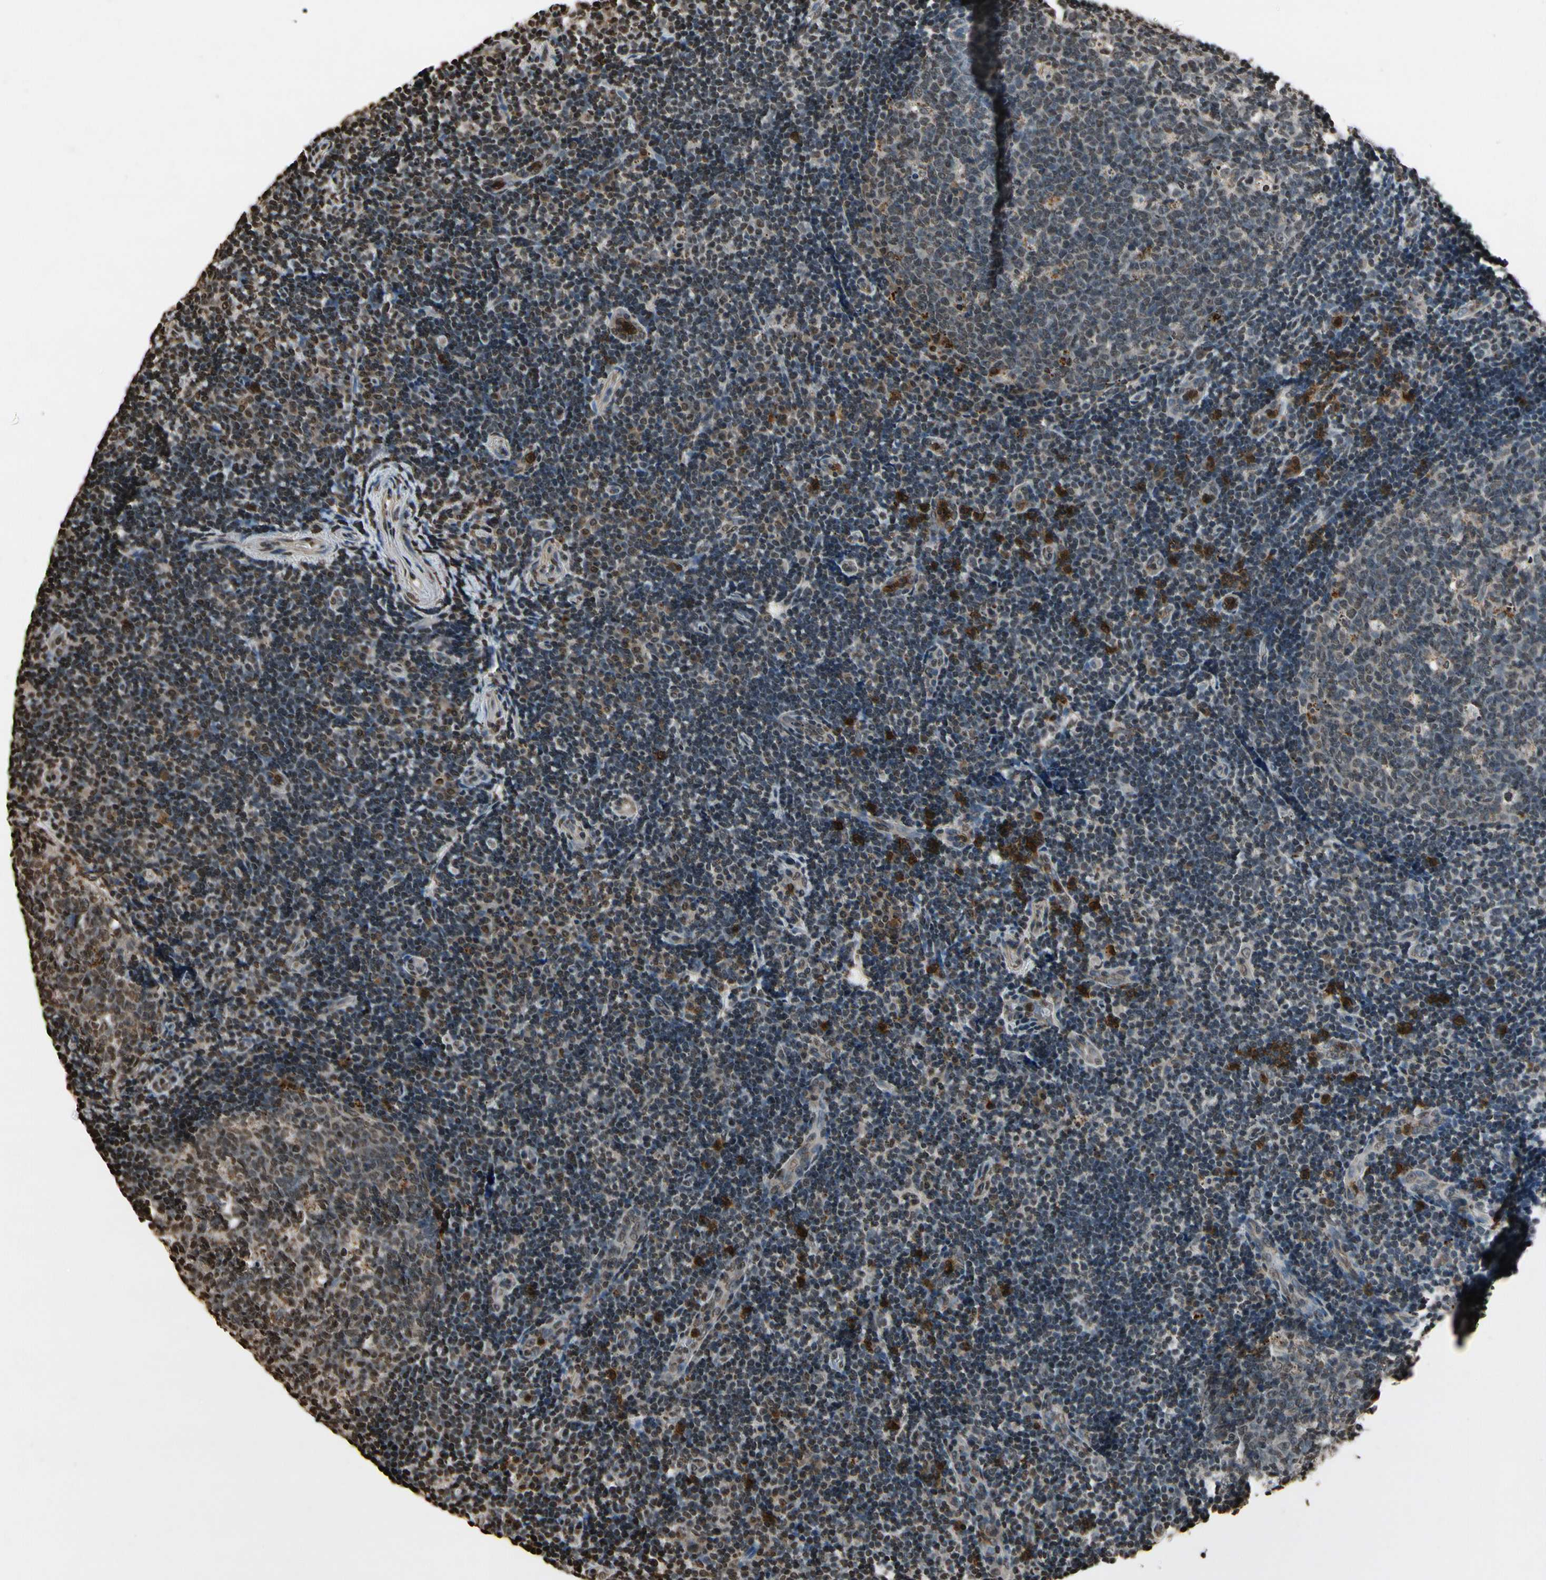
{"staining": {"intensity": "moderate", "quantity": "25%-75%", "location": "nuclear"}, "tissue": "tonsil", "cell_type": "Germinal center cells", "image_type": "normal", "snomed": [{"axis": "morphology", "description": "Normal tissue, NOS"}, {"axis": "topography", "description": "Tonsil"}], "caption": "Protein expression analysis of unremarkable tonsil shows moderate nuclear staining in about 25%-75% of germinal center cells.", "gene": "HIPK2", "patient": {"sex": "female", "age": 40}}